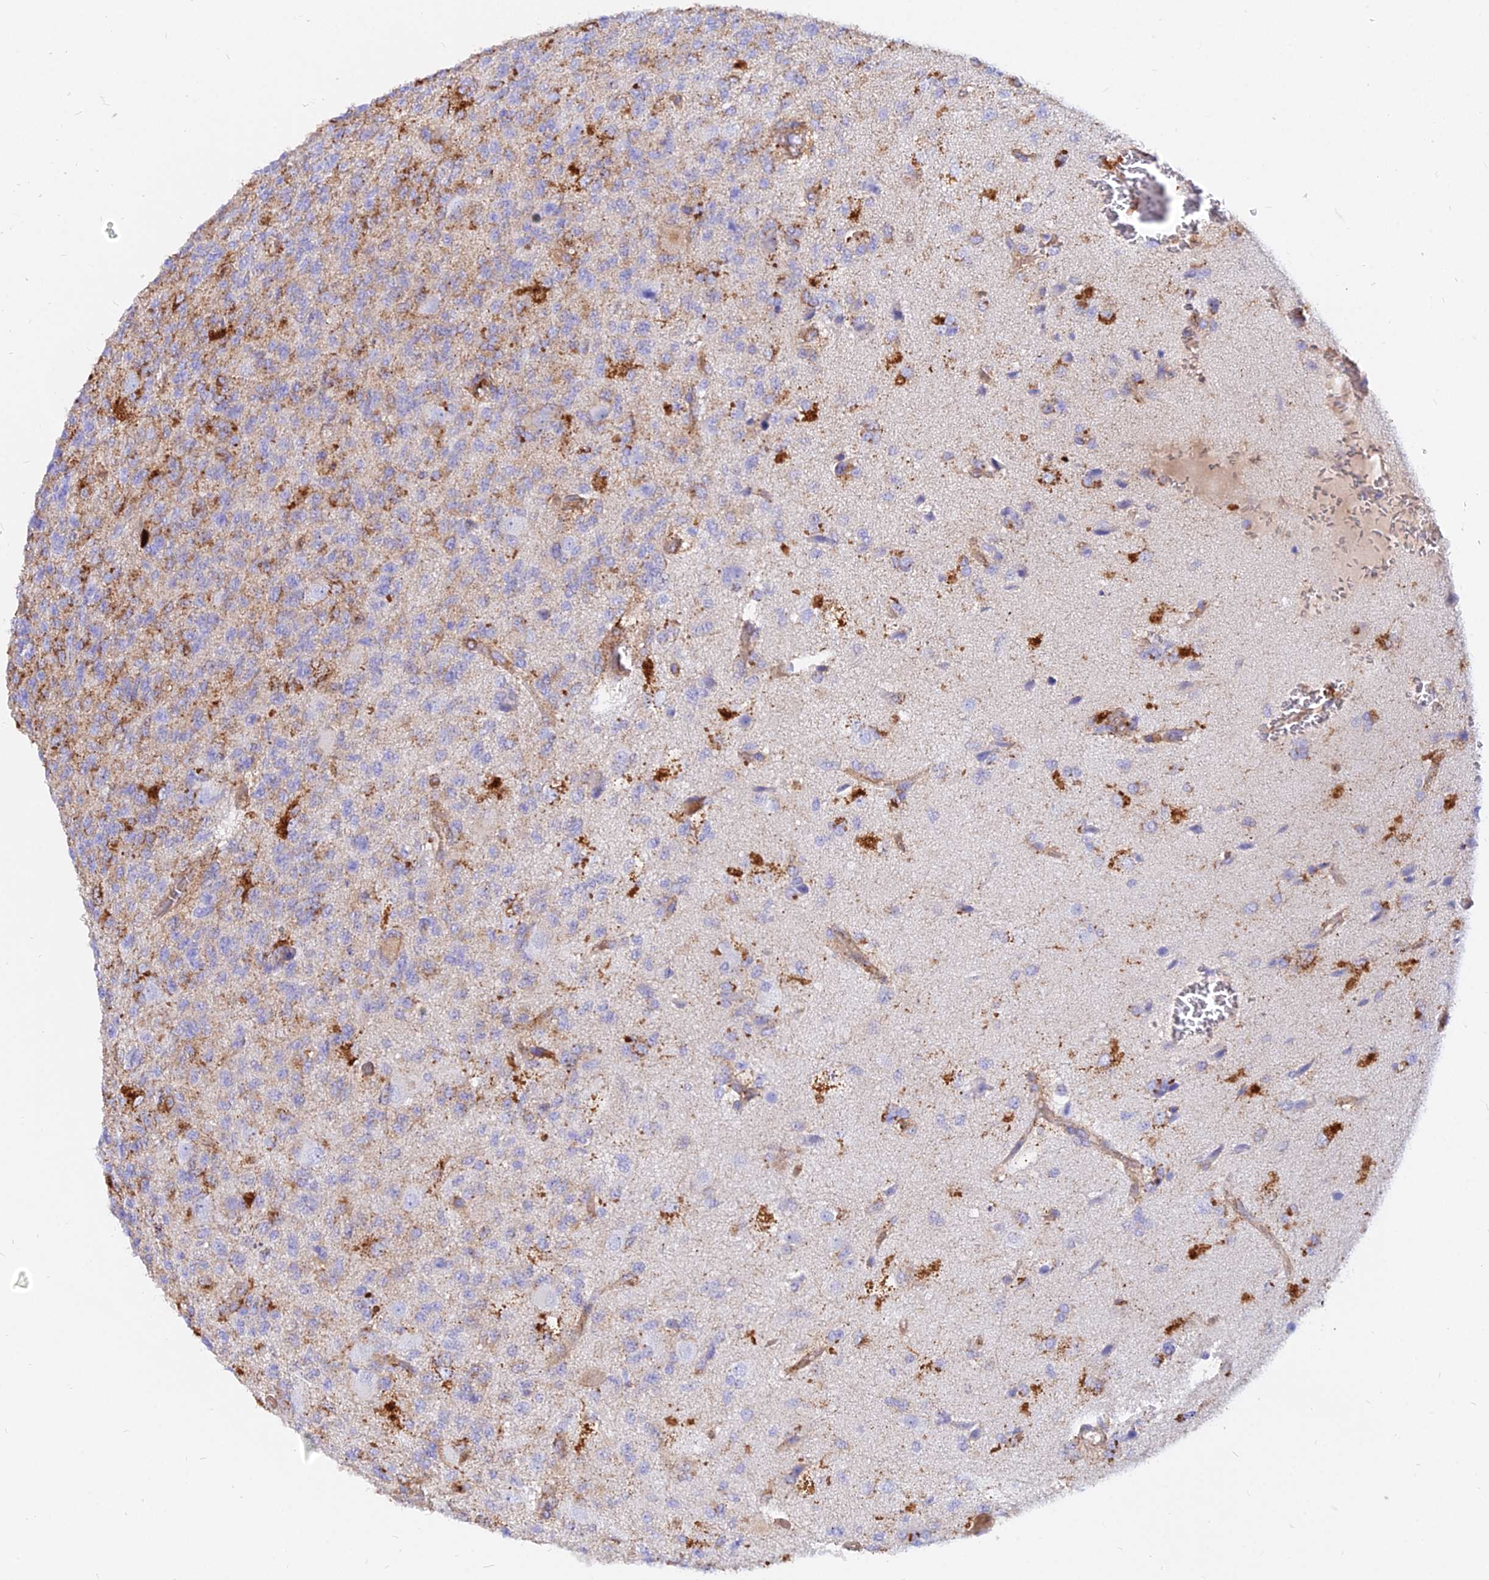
{"staining": {"intensity": "negative", "quantity": "none", "location": "none"}, "tissue": "glioma", "cell_type": "Tumor cells", "image_type": "cancer", "snomed": [{"axis": "morphology", "description": "Glioma, malignant, High grade"}, {"axis": "topography", "description": "Brain"}], "caption": "Tumor cells are negative for brown protein staining in malignant high-grade glioma.", "gene": "AGTRAP", "patient": {"sex": "male", "age": 56}}